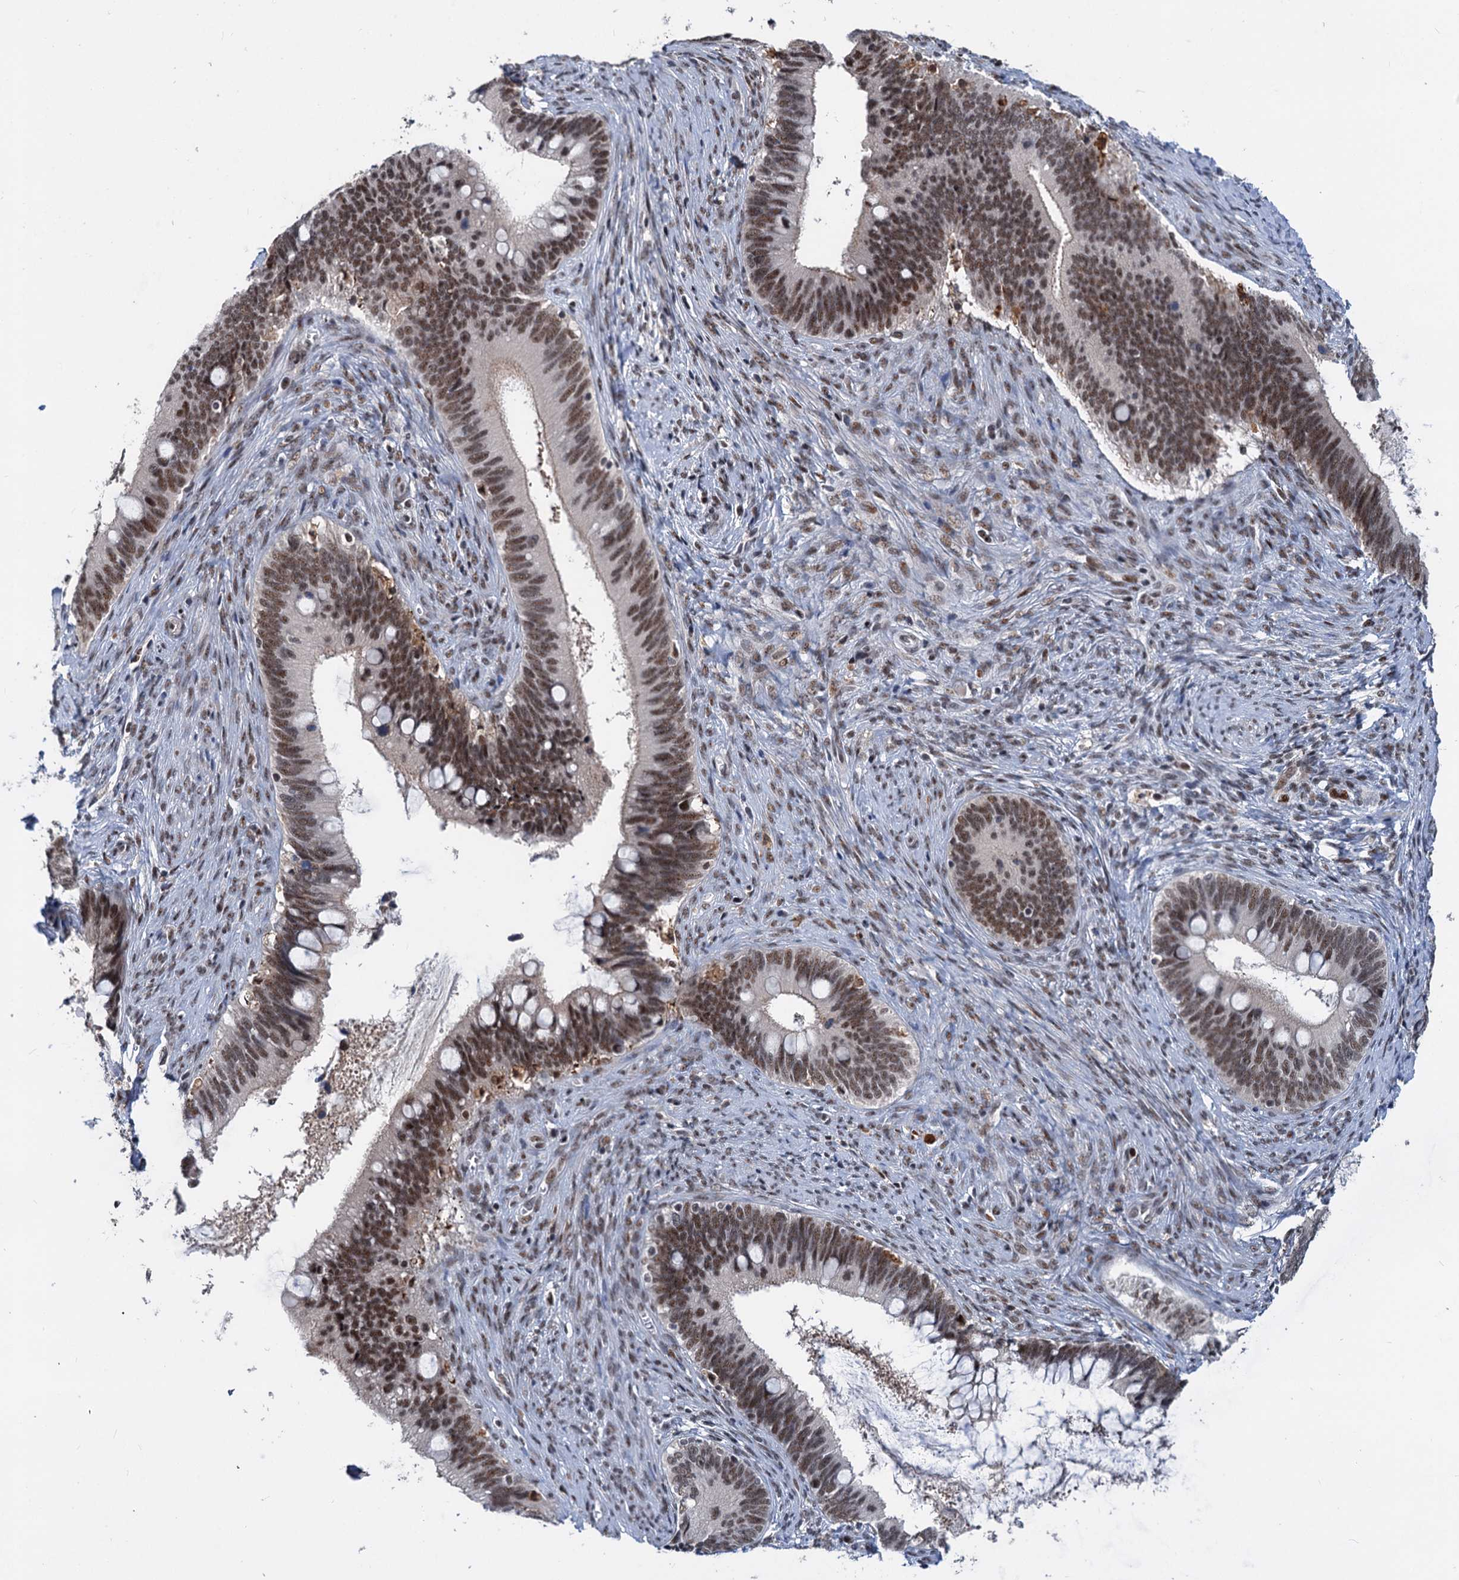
{"staining": {"intensity": "moderate", "quantity": ">75%", "location": "nuclear"}, "tissue": "cervical cancer", "cell_type": "Tumor cells", "image_type": "cancer", "snomed": [{"axis": "morphology", "description": "Adenocarcinoma, NOS"}, {"axis": "topography", "description": "Cervix"}], "caption": "Moderate nuclear protein positivity is seen in approximately >75% of tumor cells in cervical cancer. The staining is performed using DAB (3,3'-diaminobenzidine) brown chromogen to label protein expression. The nuclei are counter-stained blue using hematoxylin.", "gene": "PHF8", "patient": {"sex": "female", "age": 42}}